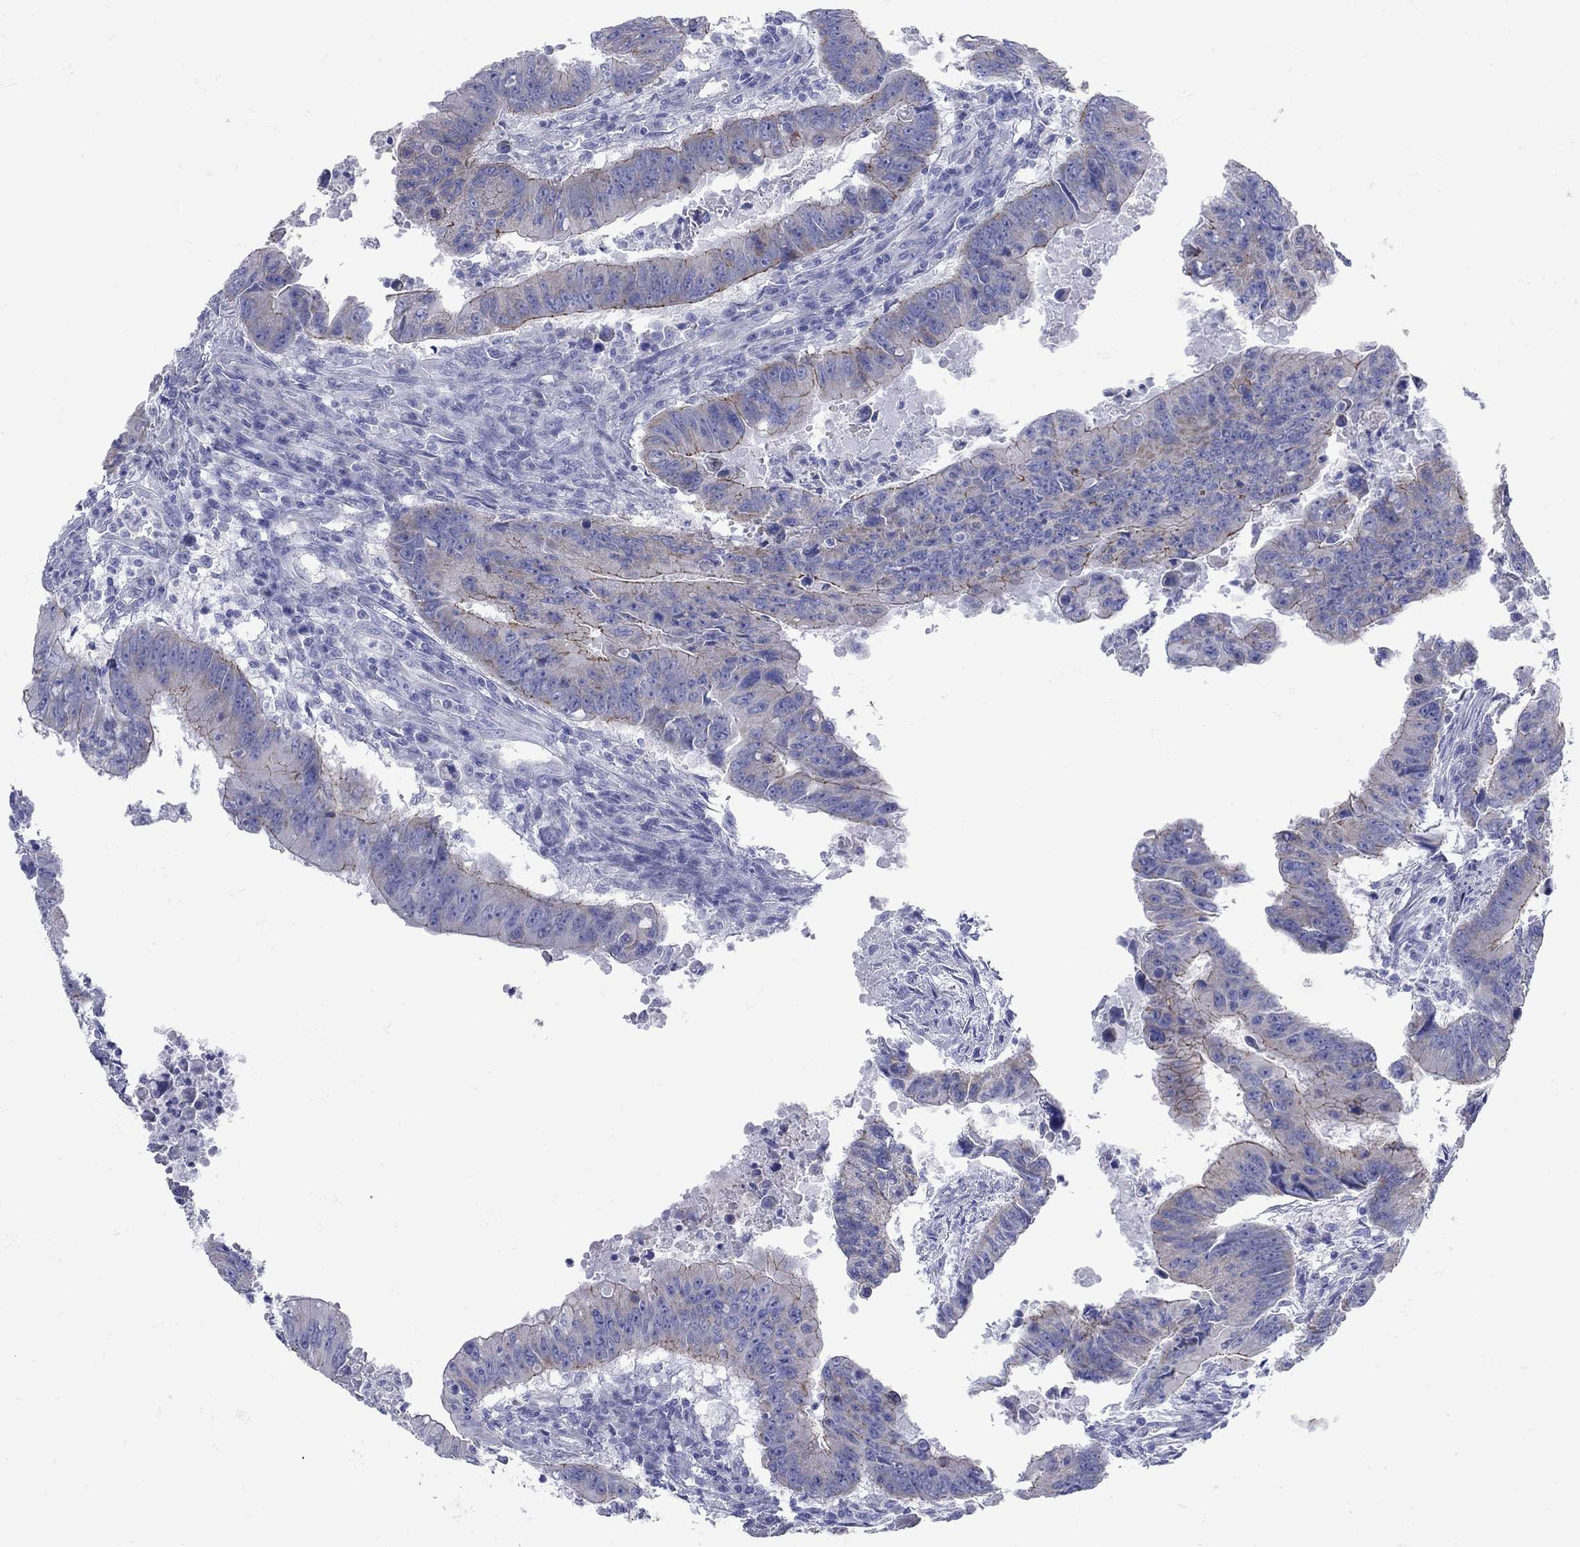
{"staining": {"intensity": "moderate", "quantity": "25%-75%", "location": "cytoplasmic/membranous"}, "tissue": "colorectal cancer", "cell_type": "Tumor cells", "image_type": "cancer", "snomed": [{"axis": "morphology", "description": "Adenocarcinoma, NOS"}, {"axis": "topography", "description": "Colon"}], "caption": "Human colorectal cancer (adenocarcinoma) stained for a protein (brown) displays moderate cytoplasmic/membranous positive positivity in about 25%-75% of tumor cells.", "gene": "PDZD3", "patient": {"sex": "female", "age": 87}}